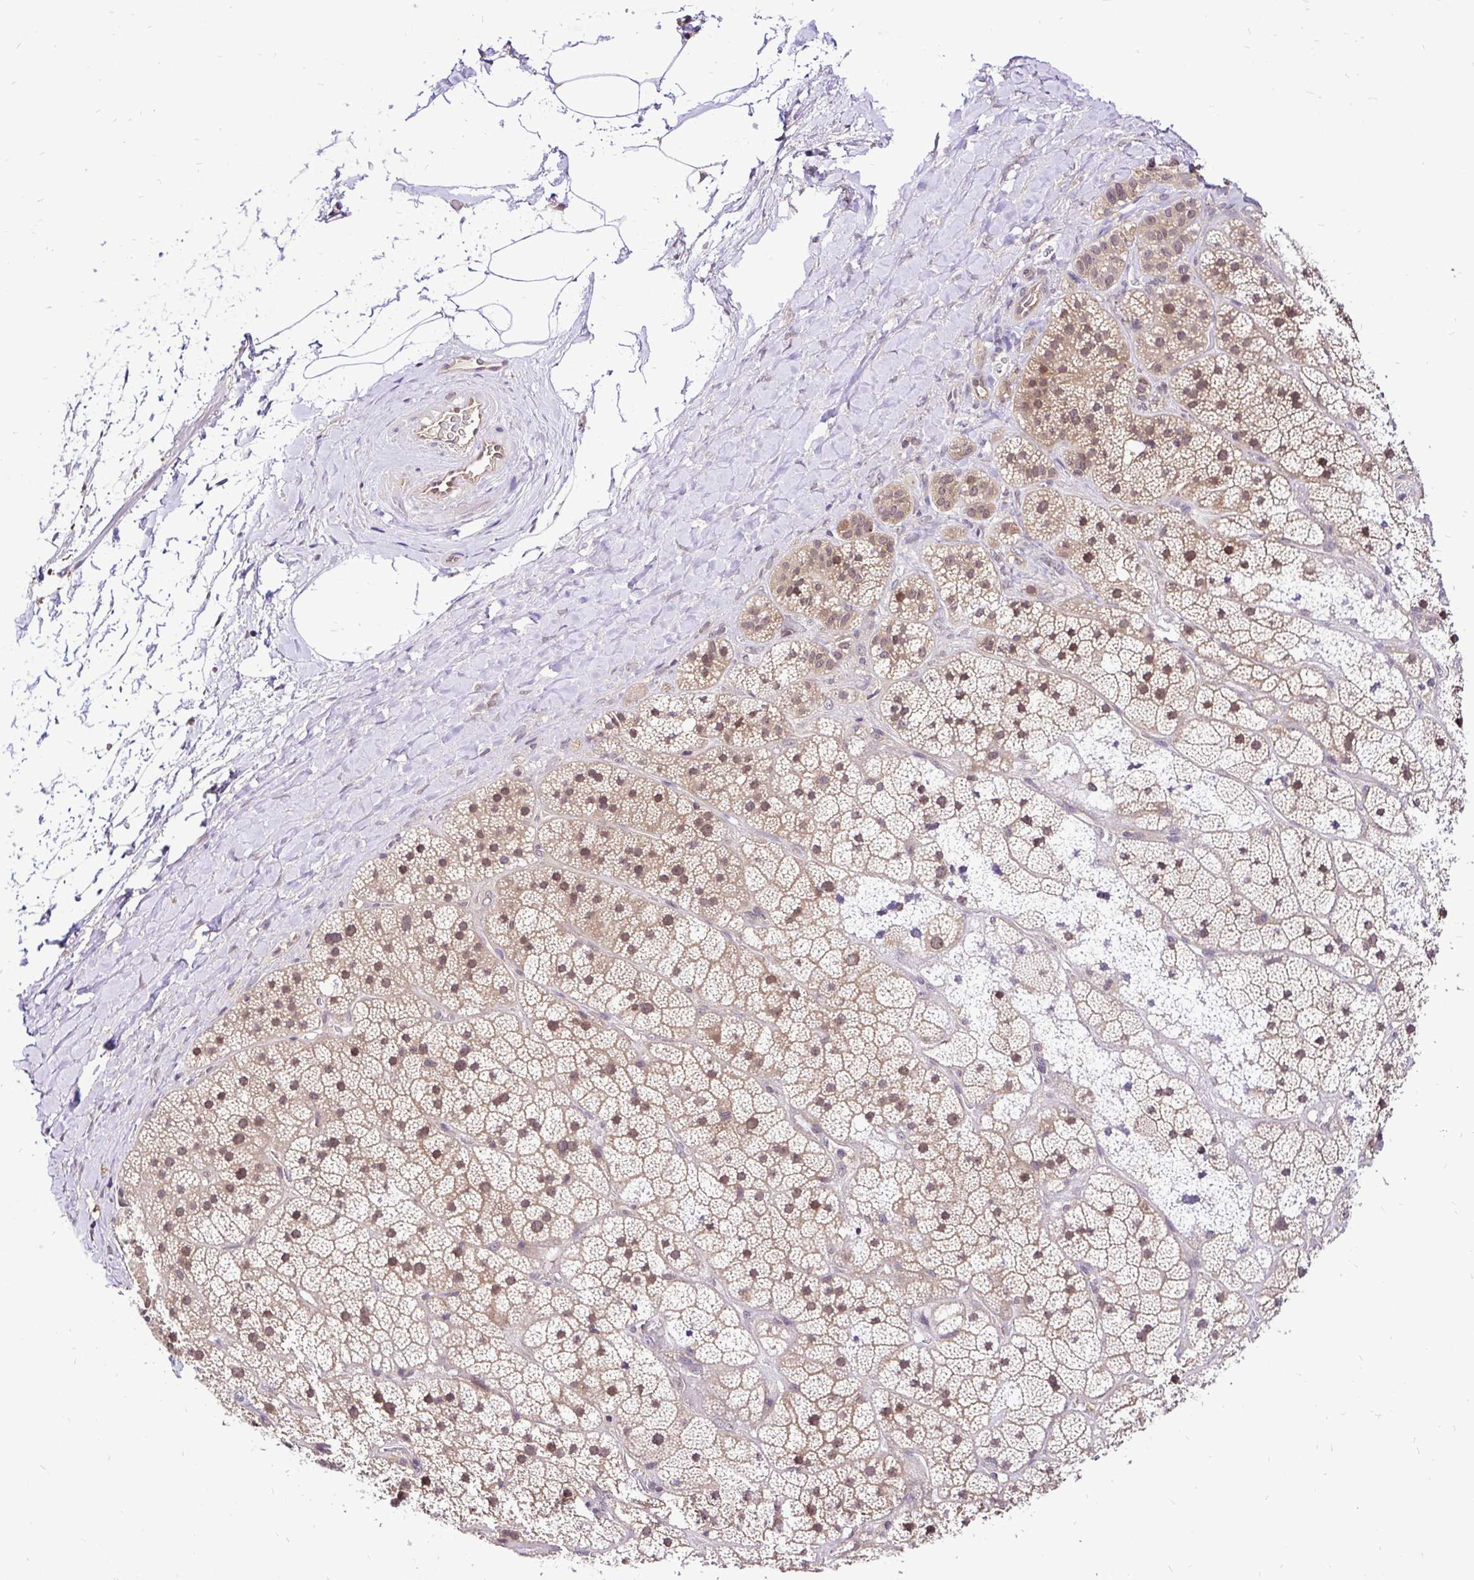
{"staining": {"intensity": "moderate", "quantity": "25%-75%", "location": "nuclear"}, "tissue": "adrenal gland", "cell_type": "Glandular cells", "image_type": "normal", "snomed": [{"axis": "morphology", "description": "Normal tissue, NOS"}, {"axis": "topography", "description": "Adrenal gland"}], "caption": "Immunohistochemical staining of unremarkable adrenal gland reveals medium levels of moderate nuclear expression in about 25%-75% of glandular cells.", "gene": "UBE2M", "patient": {"sex": "male", "age": 57}}